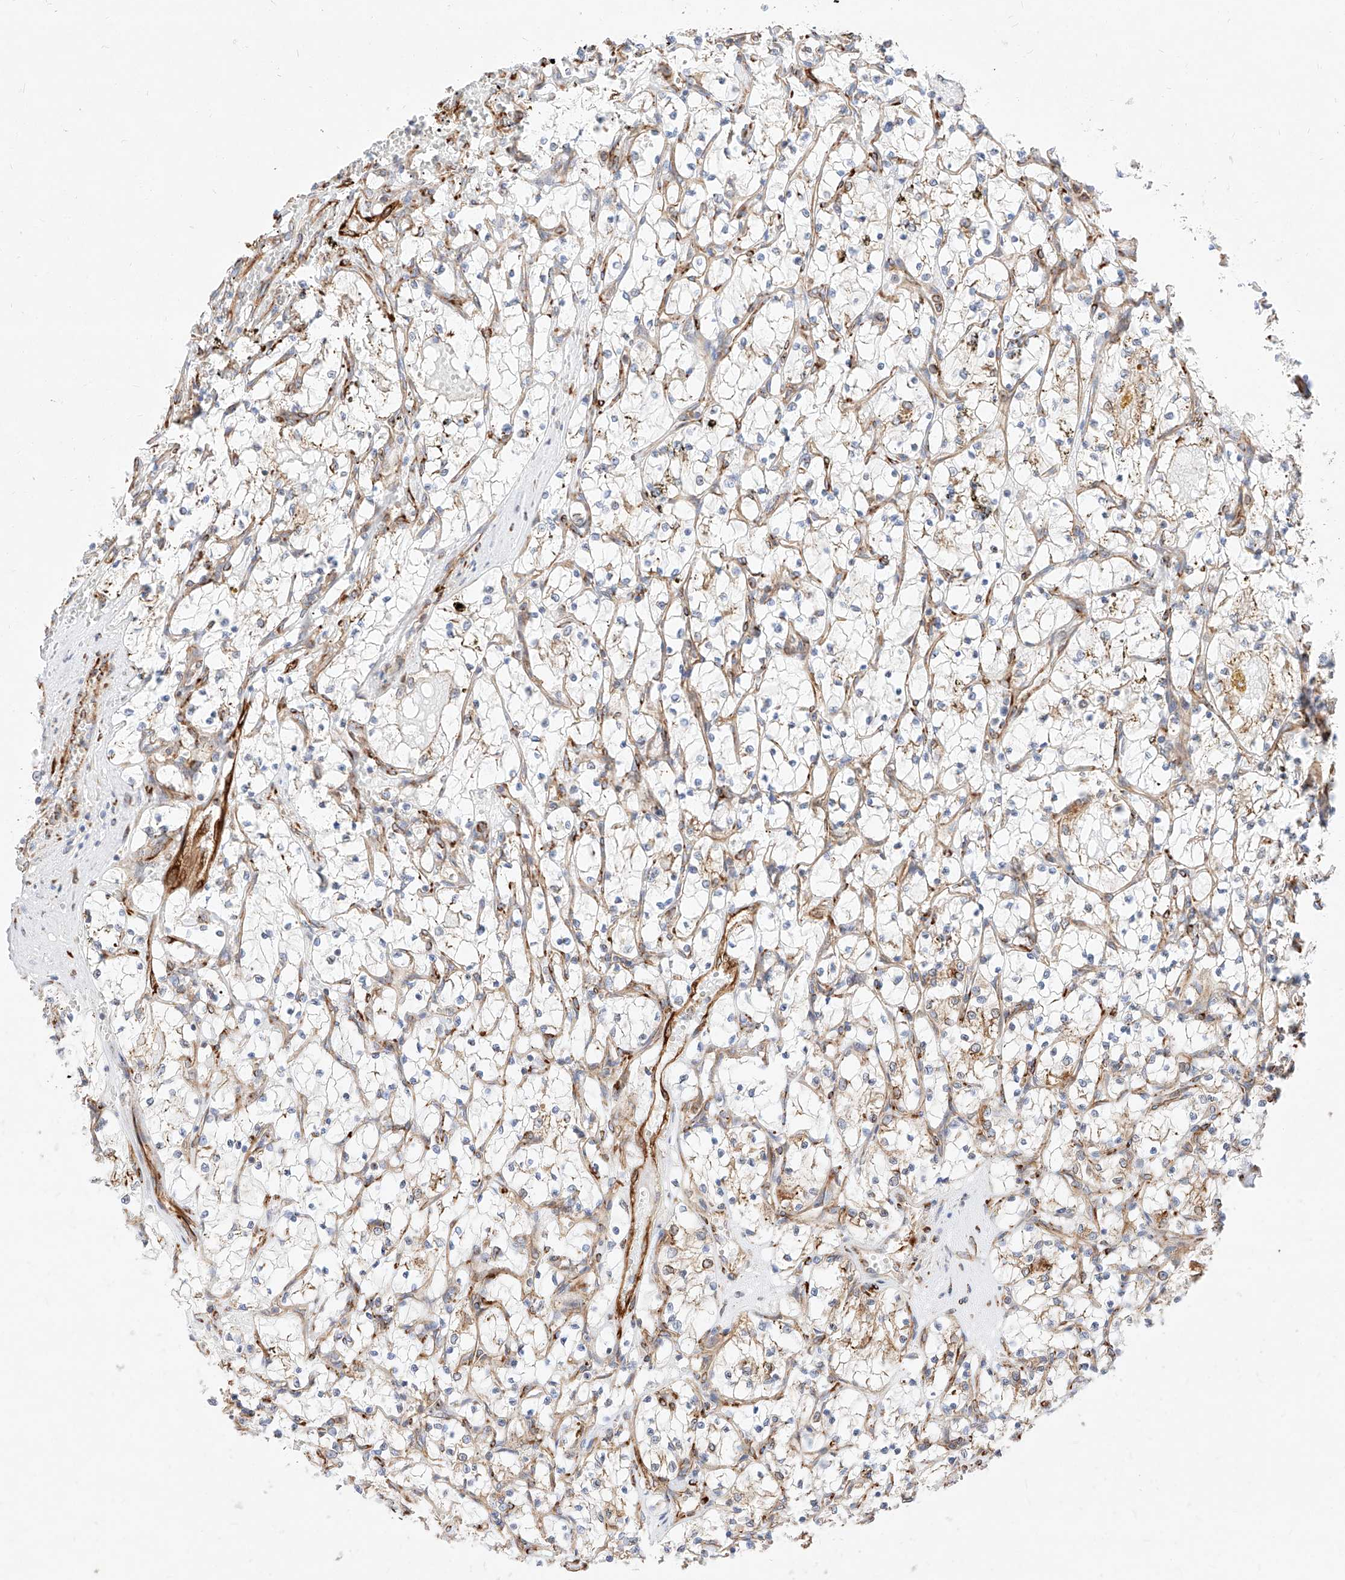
{"staining": {"intensity": "weak", "quantity": "25%-75%", "location": "cytoplasmic/membranous"}, "tissue": "renal cancer", "cell_type": "Tumor cells", "image_type": "cancer", "snomed": [{"axis": "morphology", "description": "Adenocarcinoma, NOS"}, {"axis": "topography", "description": "Kidney"}], "caption": "A low amount of weak cytoplasmic/membranous positivity is seen in about 25%-75% of tumor cells in renal cancer (adenocarcinoma) tissue.", "gene": "CSGALNACT2", "patient": {"sex": "female", "age": 69}}